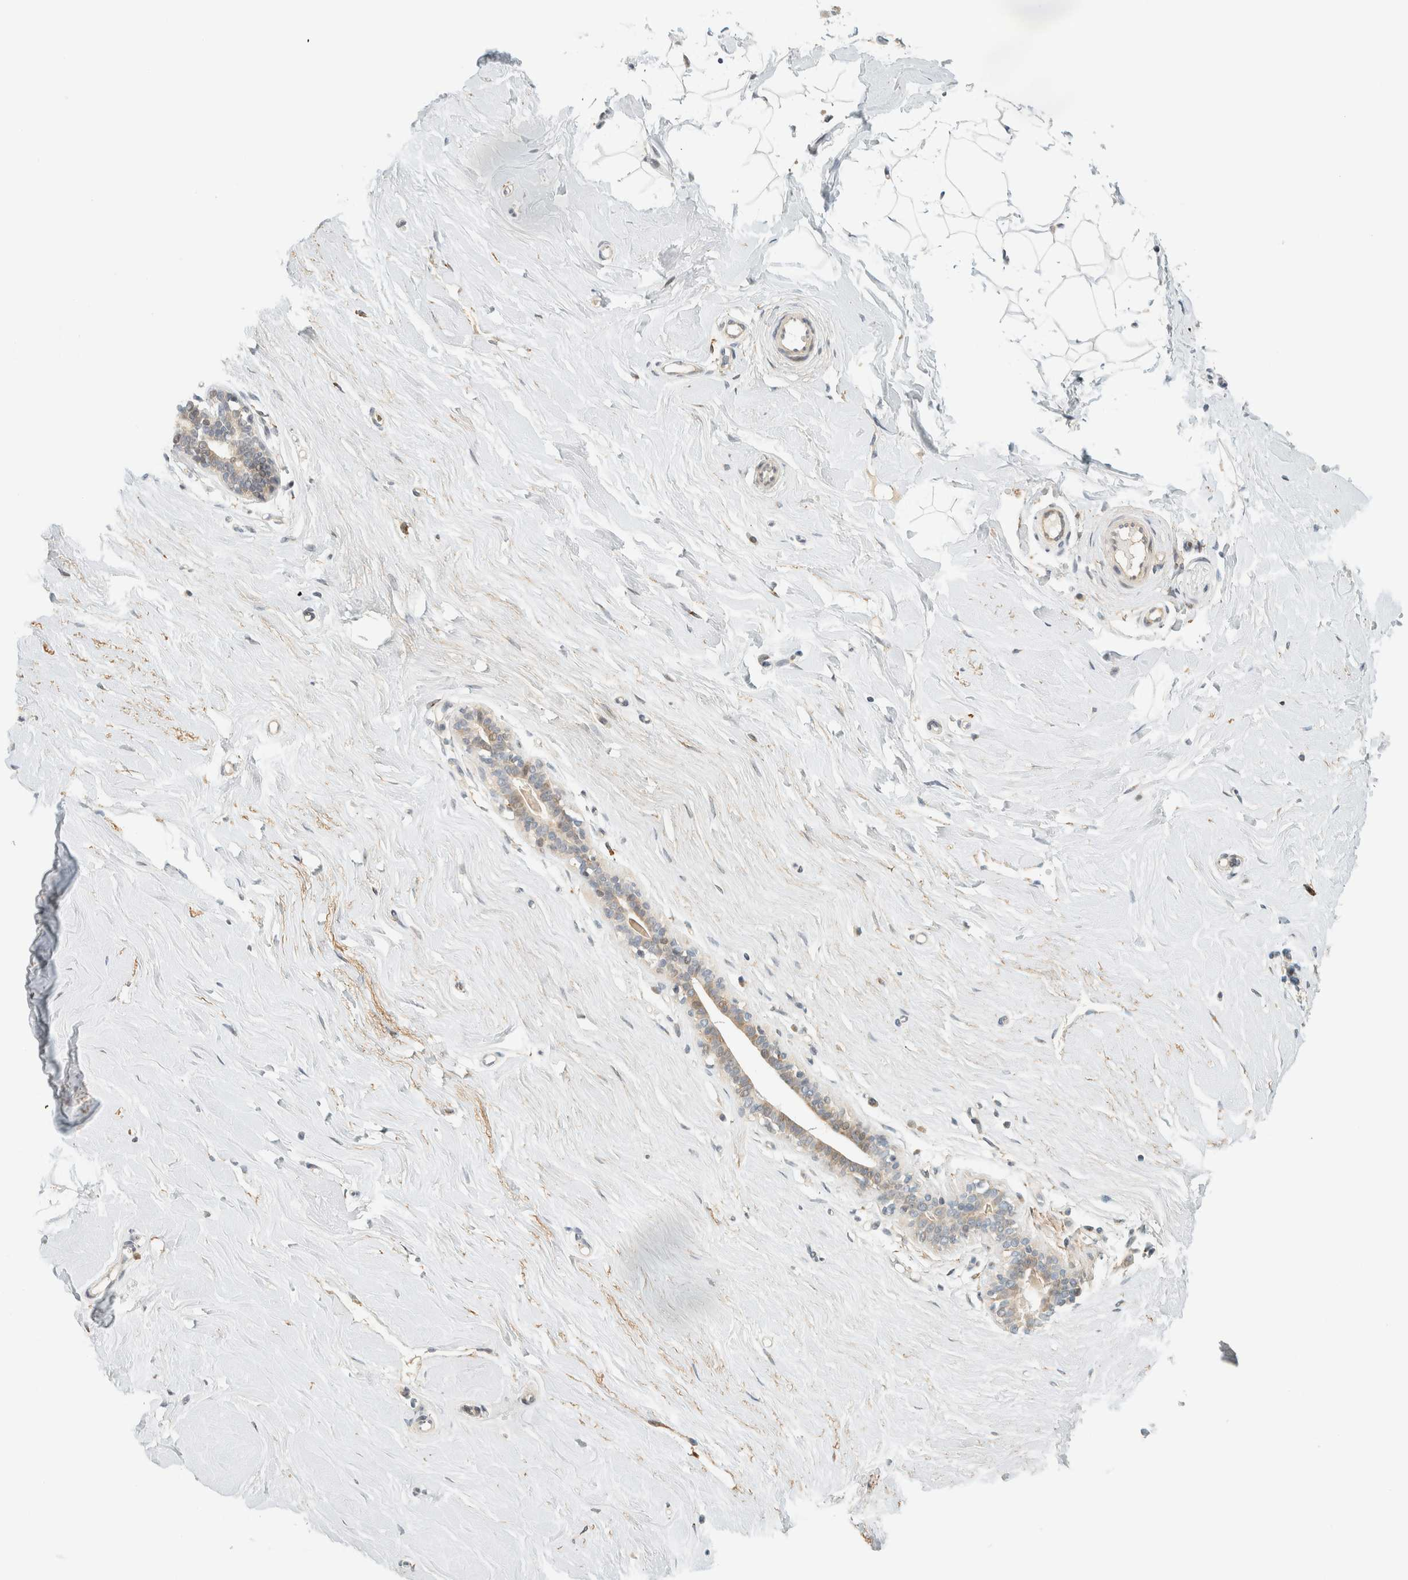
{"staining": {"intensity": "negative", "quantity": "none", "location": "none"}, "tissue": "breast", "cell_type": "Adipocytes", "image_type": "normal", "snomed": [{"axis": "morphology", "description": "Normal tissue, NOS"}, {"axis": "topography", "description": "Breast"}], "caption": "IHC histopathology image of unremarkable breast: breast stained with DAB shows no significant protein staining in adipocytes.", "gene": "CCDC171", "patient": {"sex": "female", "age": 23}}